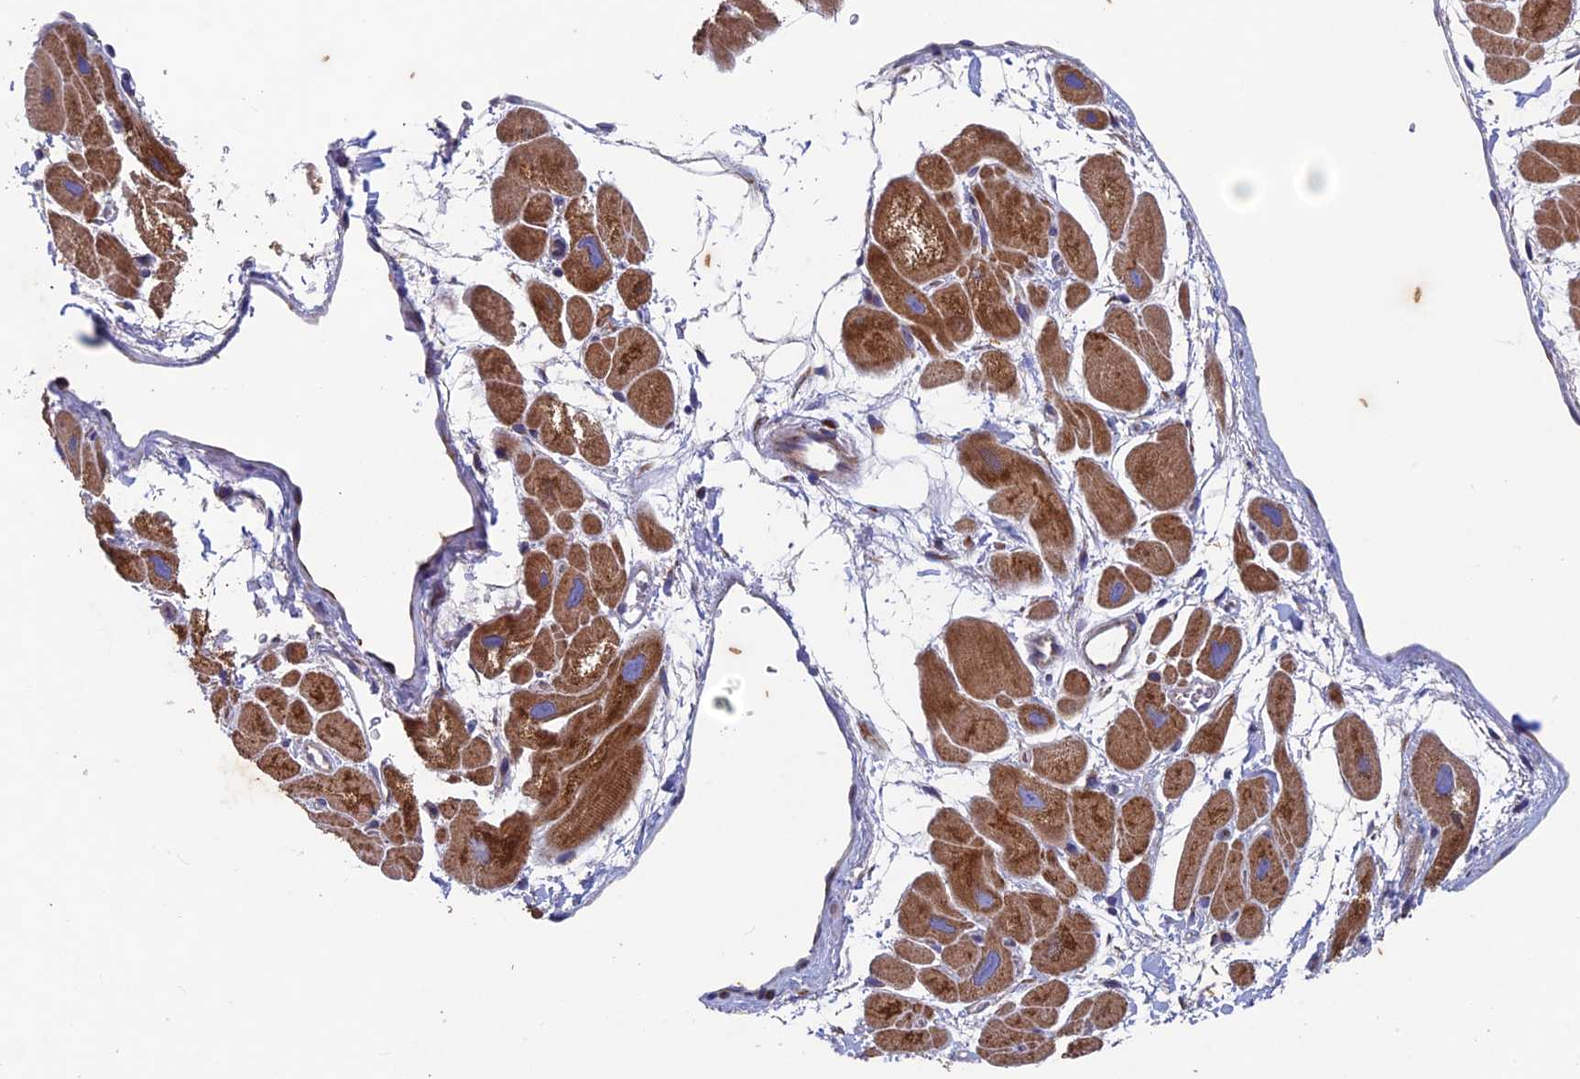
{"staining": {"intensity": "strong", "quantity": ">75%", "location": "cytoplasmic/membranous"}, "tissue": "heart muscle", "cell_type": "Cardiomyocytes", "image_type": "normal", "snomed": [{"axis": "morphology", "description": "Normal tissue, NOS"}, {"axis": "topography", "description": "Heart"}], "caption": "Cardiomyocytes display high levels of strong cytoplasmic/membranous expression in about >75% of cells in unremarkable heart muscle. Nuclei are stained in blue.", "gene": "AP4S1", "patient": {"sex": "male", "age": 49}}